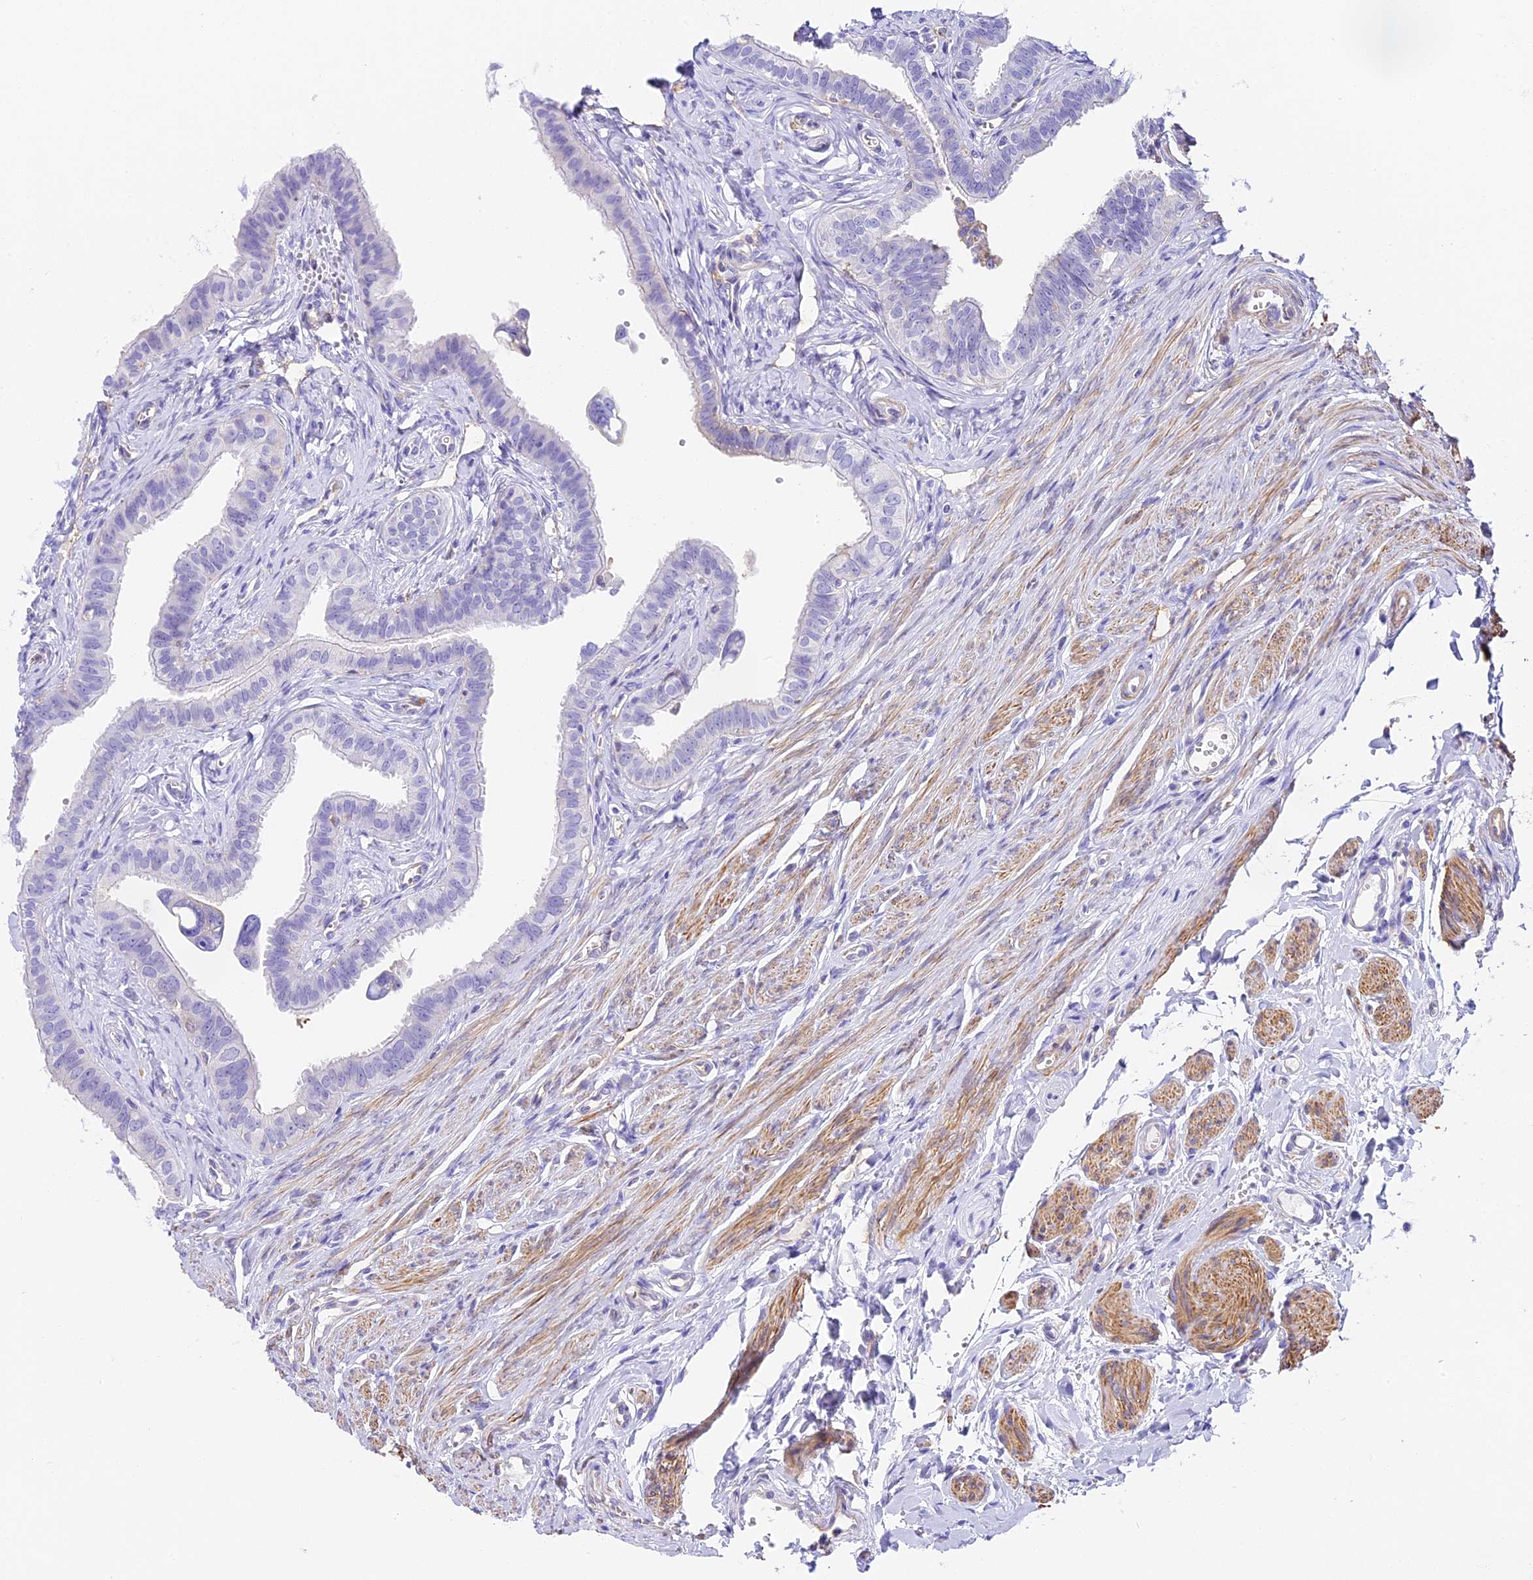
{"staining": {"intensity": "negative", "quantity": "none", "location": "none"}, "tissue": "fallopian tube", "cell_type": "Glandular cells", "image_type": "normal", "snomed": [{"axis": "morphology", "description": "Normal tissue, NOS"}, {"axis": "morphology", "description": "Carcinoma, NOS"}, {"axis": "topography", "description": "Fallopian tube"}, {"axis": "topography", "description": "Ovary"}], "caption": "This is a histopathology image of immunohistochemistry (IHC) staining of unremarkable fallopian tube, which shows no expression in glandular cells. (DAB IHC visualized using brightfield microscopy, high magnification).", "gene": "HOMER3", "patient": {"sex": "female", "age": 59}}